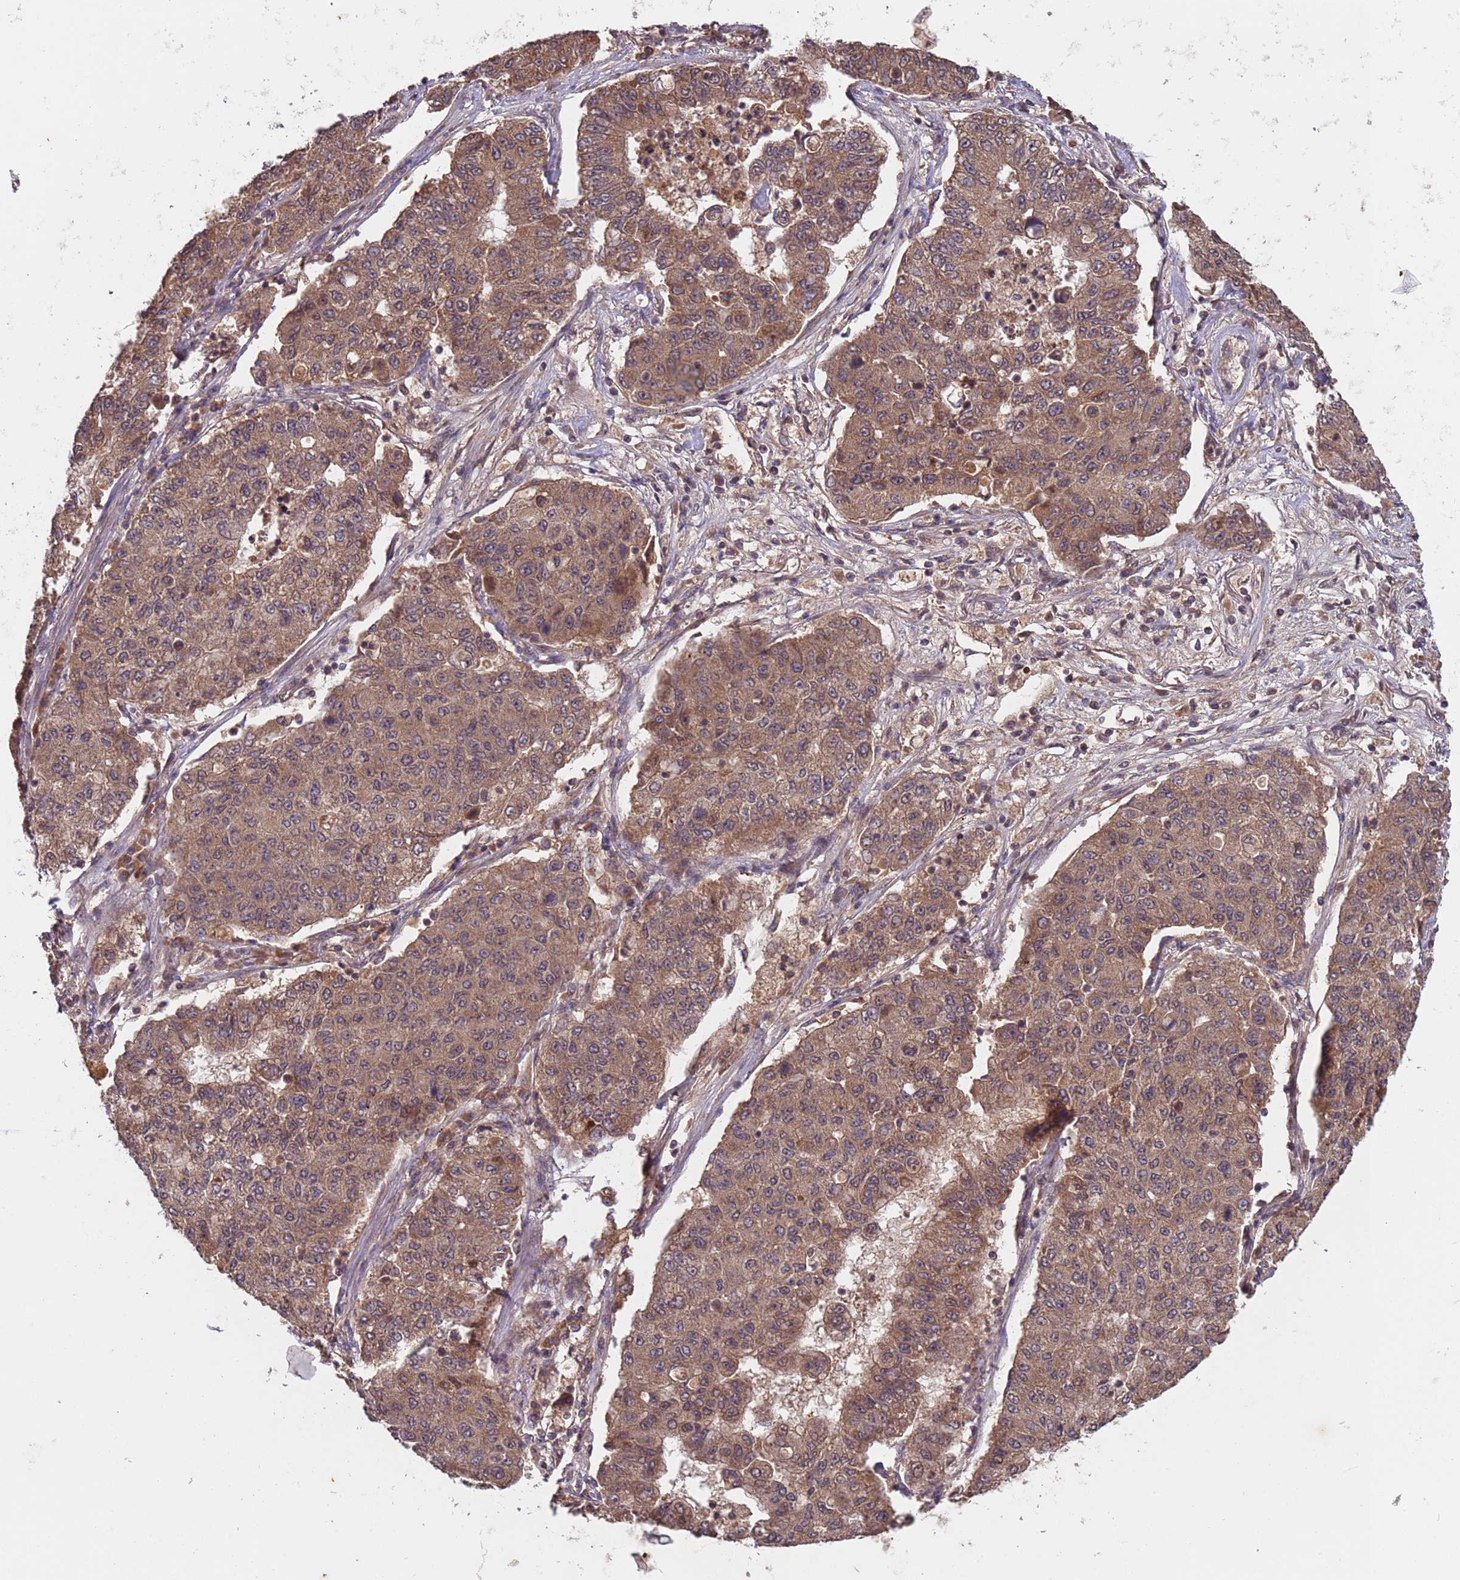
{"staining": {"intensity": "moderate", "quantity": ">75%", "location": "cytoplasmic/membranous"}, "tissue": "lung cancer", "cell_type": "Tumor cells", "image_type": "cancer", "snomed": [{"axis": "morphology", "description": "Squamous cell carcinoma, NOS"}, {"axis": "topography", "description": "Lung"}], "caption": "This is a photomicrograph of IHC staining of lung cancer (squamous cell carcinoma), which shows moderate positivity in the cytoplasmic/membranous of tumor cells.", "gene": "ERI1", "patient": {"sex": "male", "age": 74}}